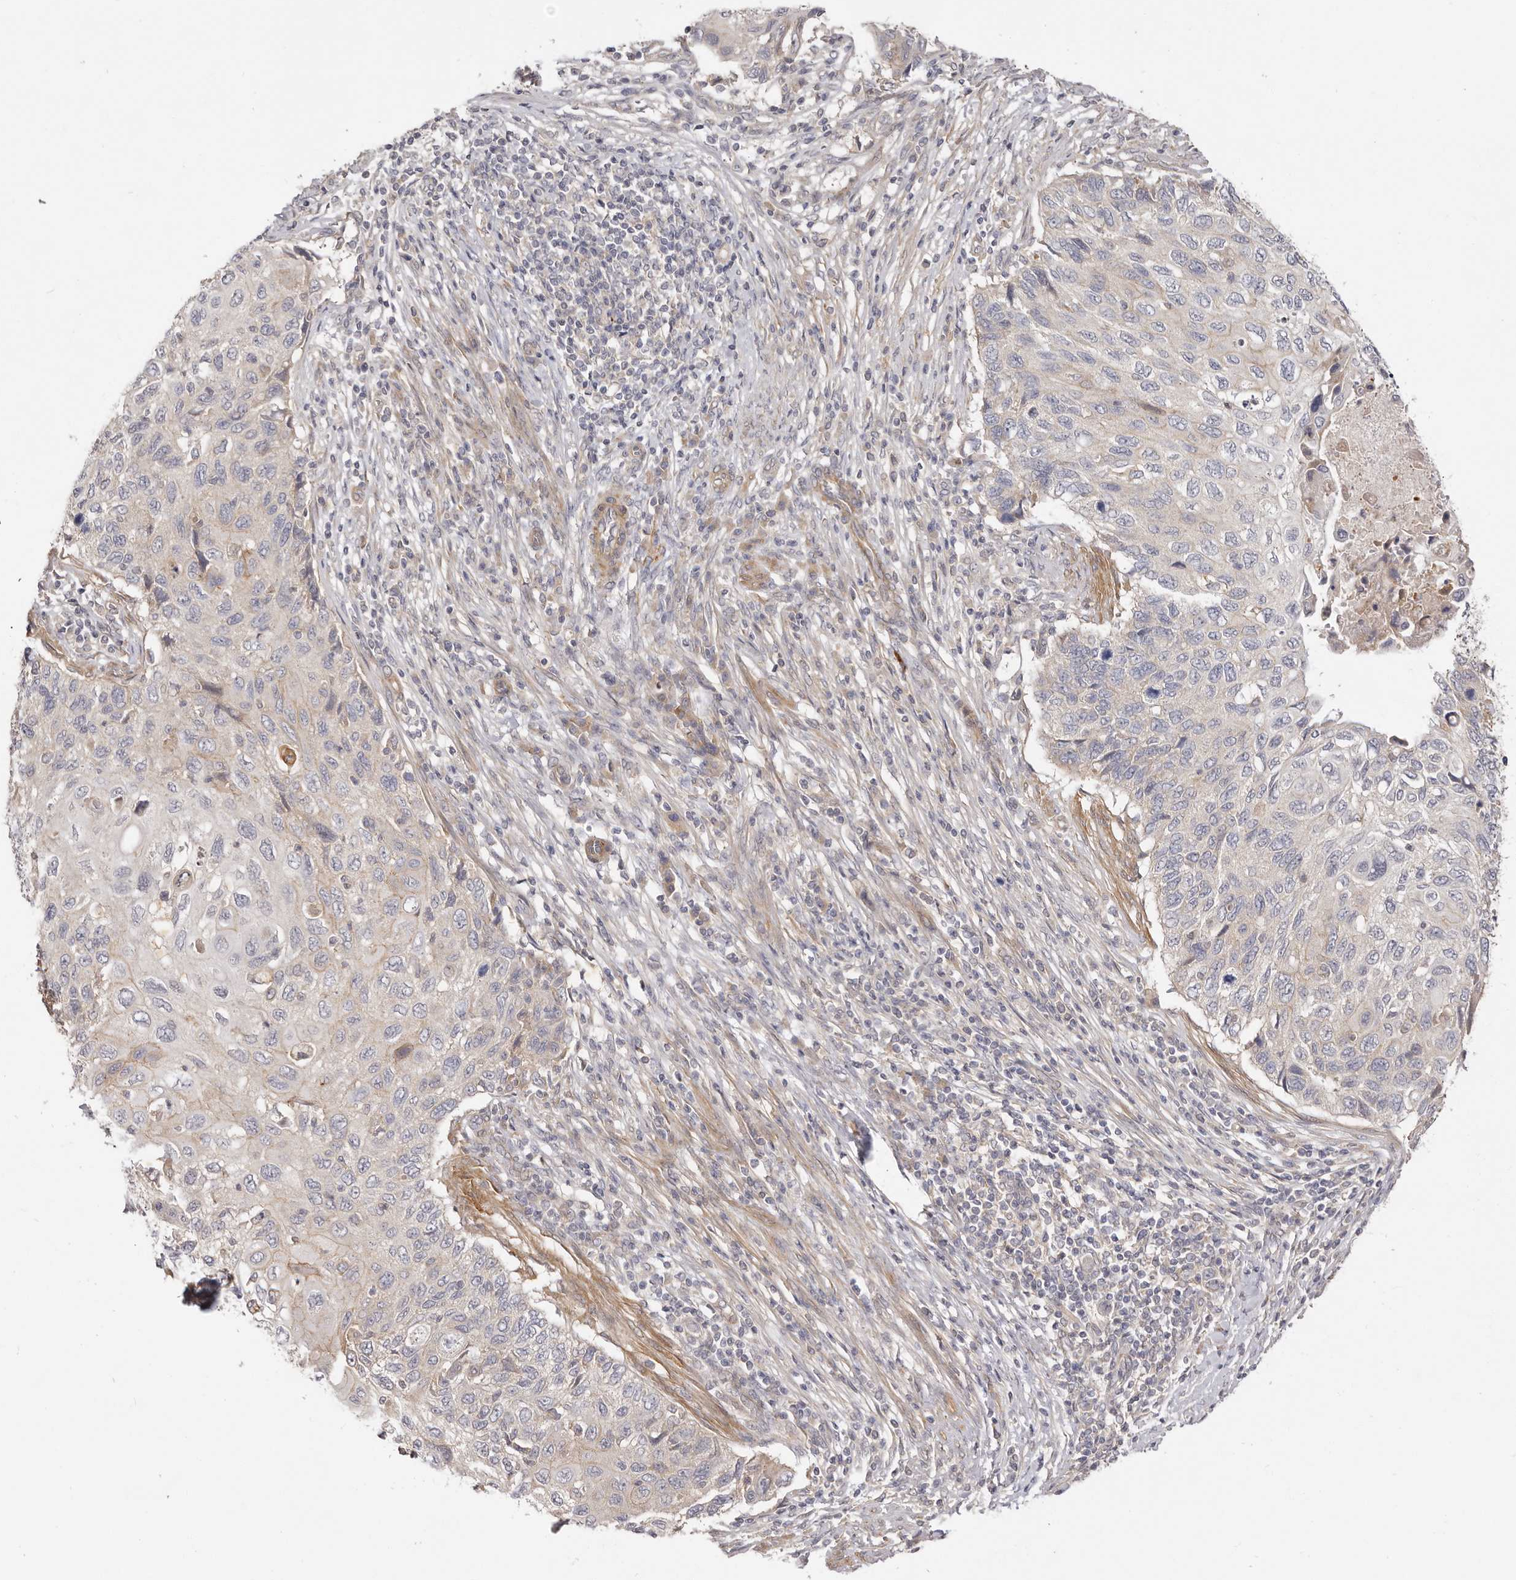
{"staining": {"intensity": "negative", "quantity": "none", "location": "none"}, "tissue": "cervical cancer", "cell_type": "Tumor cells", "image_type": "cancer", "snomed": [{"axis": "morphology", "description": "Squamous cell carcinoma, NOS"}, {"axis": "topography", "description": "Cervix"}], "caption": "Immunohistochemical staining of human squamous cell carcinoma (cervical) displays no significant expression in tumor cells. (Stains: DAB immunohistochemistry with hematoxylin counter stain, Microscopy: brightfield microscopy at high magnification).", "gene": "ADAMTS9", "patient": {"sex": "female", "age": 70}}